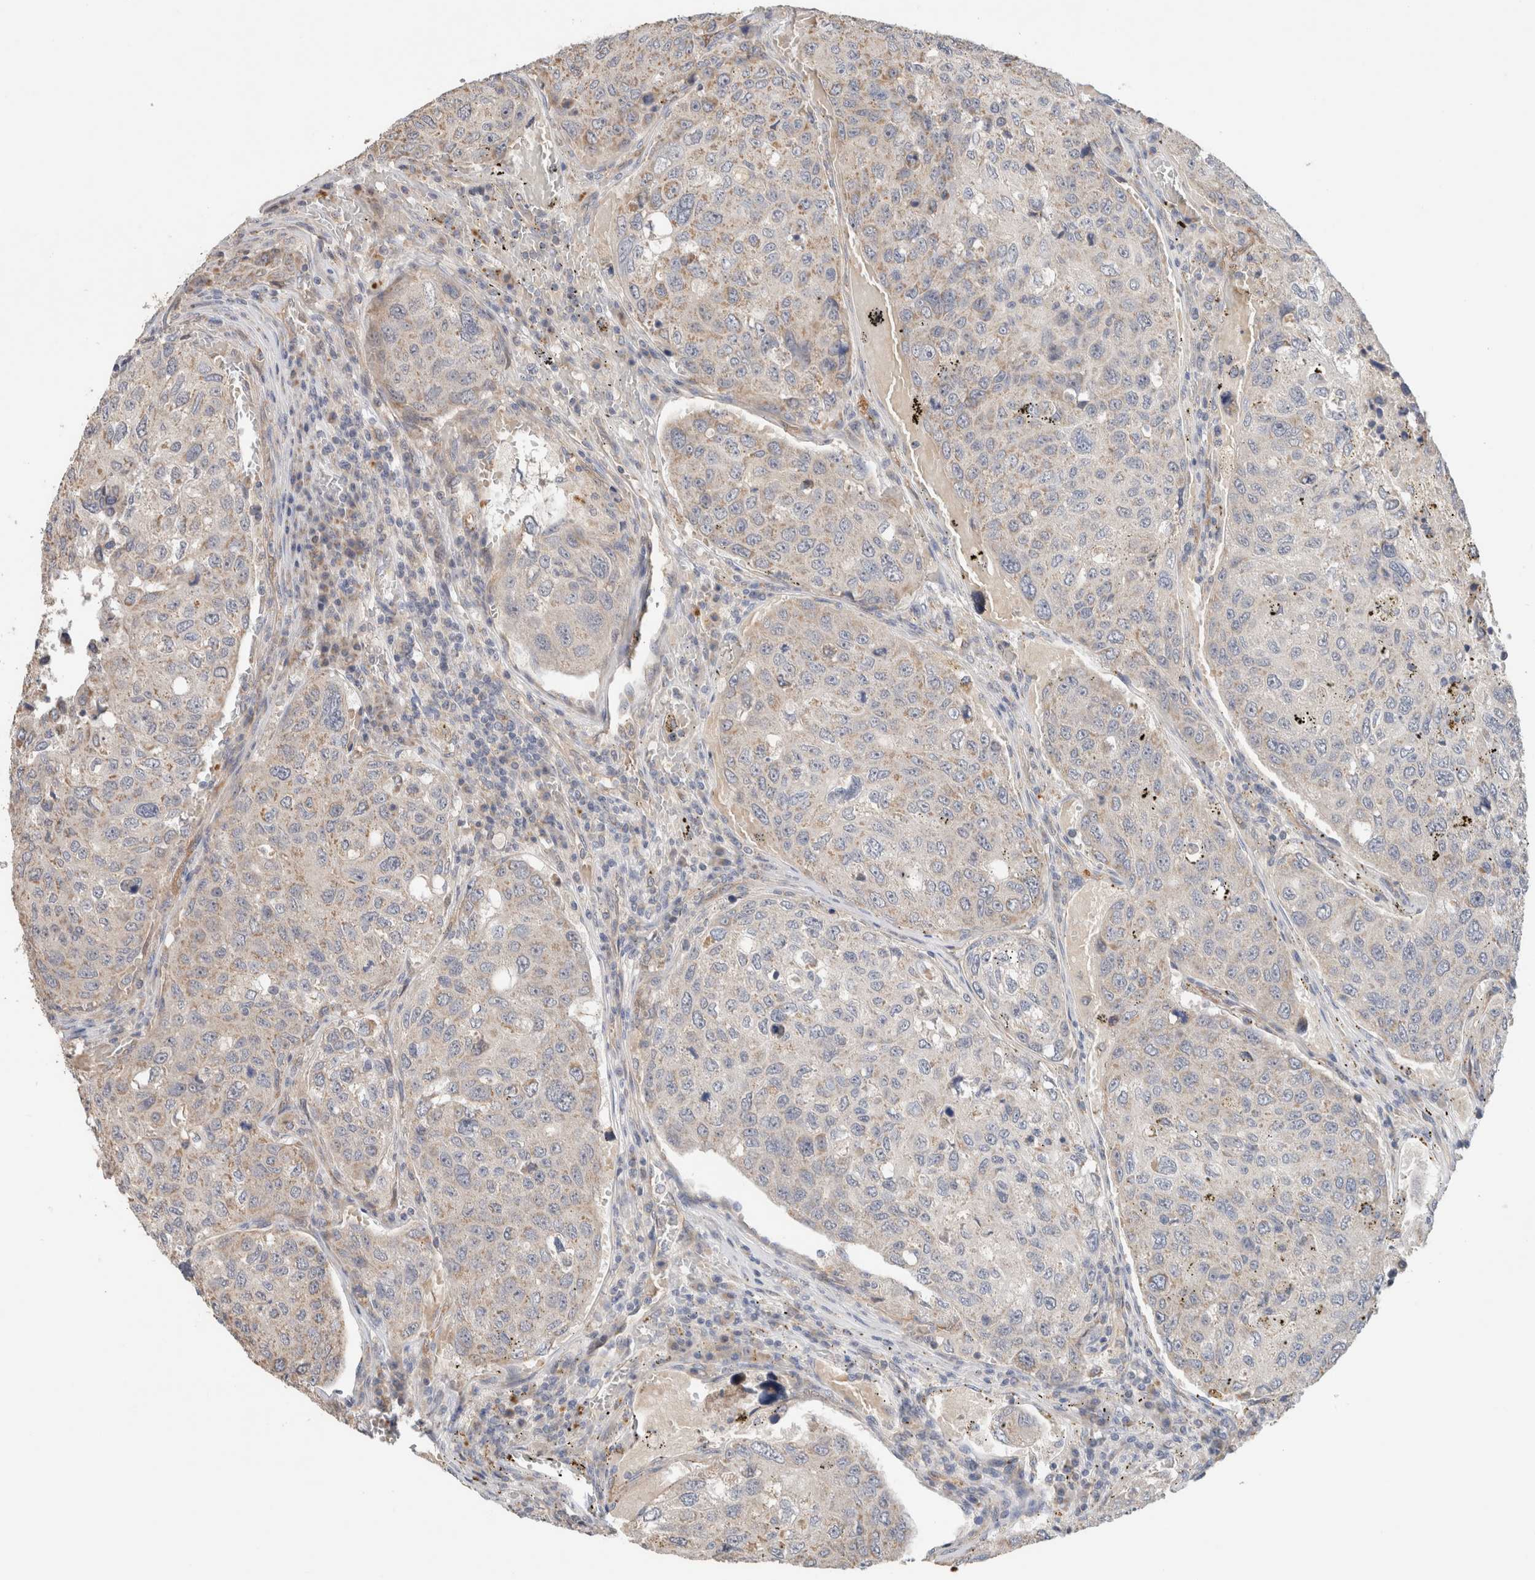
{"staining": {"intensity": "negative", "quantity": "none", "location": "none"}, "tissue": "urothelial cancer", "cell_type": "Tumor cells", "image_type": "cancer", "snomed": [{"axis": "morphology", "description": "Urothelial carcinoma, High grade"}, {"axis": "topography", "description": "Lymph node"}, {"axis": "topography", "description": "Urinary bladder"}], "caption": "This is an IHC micrograph of urothelial carcinoma (high-grade). There is no staining in tumor cells.", "gene": "CA13", "patient": {"sex": "male", "age": 51}}